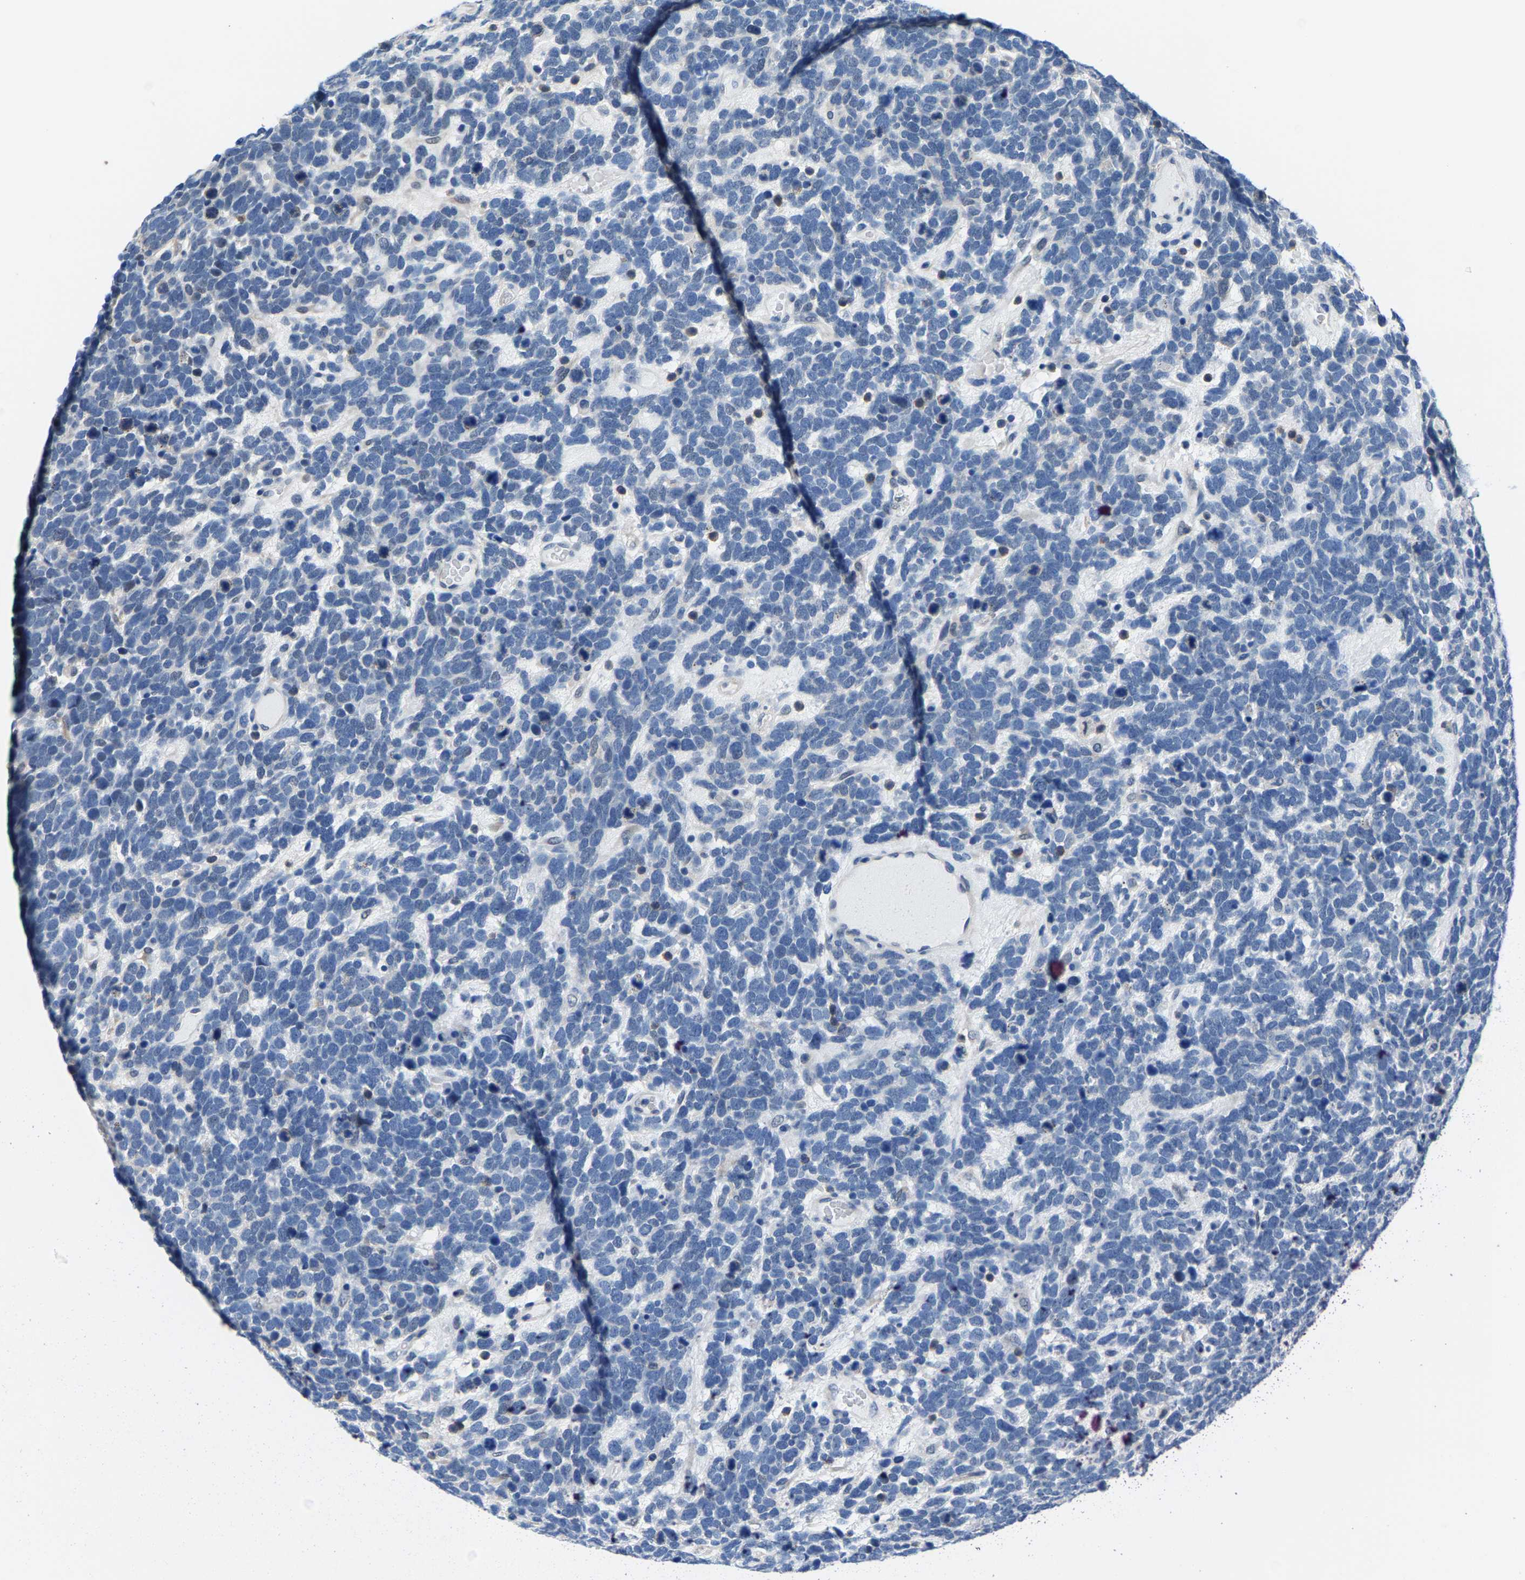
{"staining": {"intensity": "negative", "quantity": "none", "location": "none"}, "tissue": "urothelial cancer", "cell_type": "Tumor cells", "image_type": "cancer", "snomed": [{"axis": "morphology", "description": "Urothelial carcinoma, High grade"}, {"axis": "topography", "description": "Urinary bladder"}], "caption": "High magnification brightfield microscopy of urothelial cancer stained with DAB (3,3'-diaminobenzidine) (brown) and counterstained with hematoxylin (blue): tumor cells show no significant expression. (DAB (3,3'-diaminobenzidine) immunohistochemistry (IHC), high magnification).", "gene": "SSH3", "patient": {"sex": "female", "age": 82}}